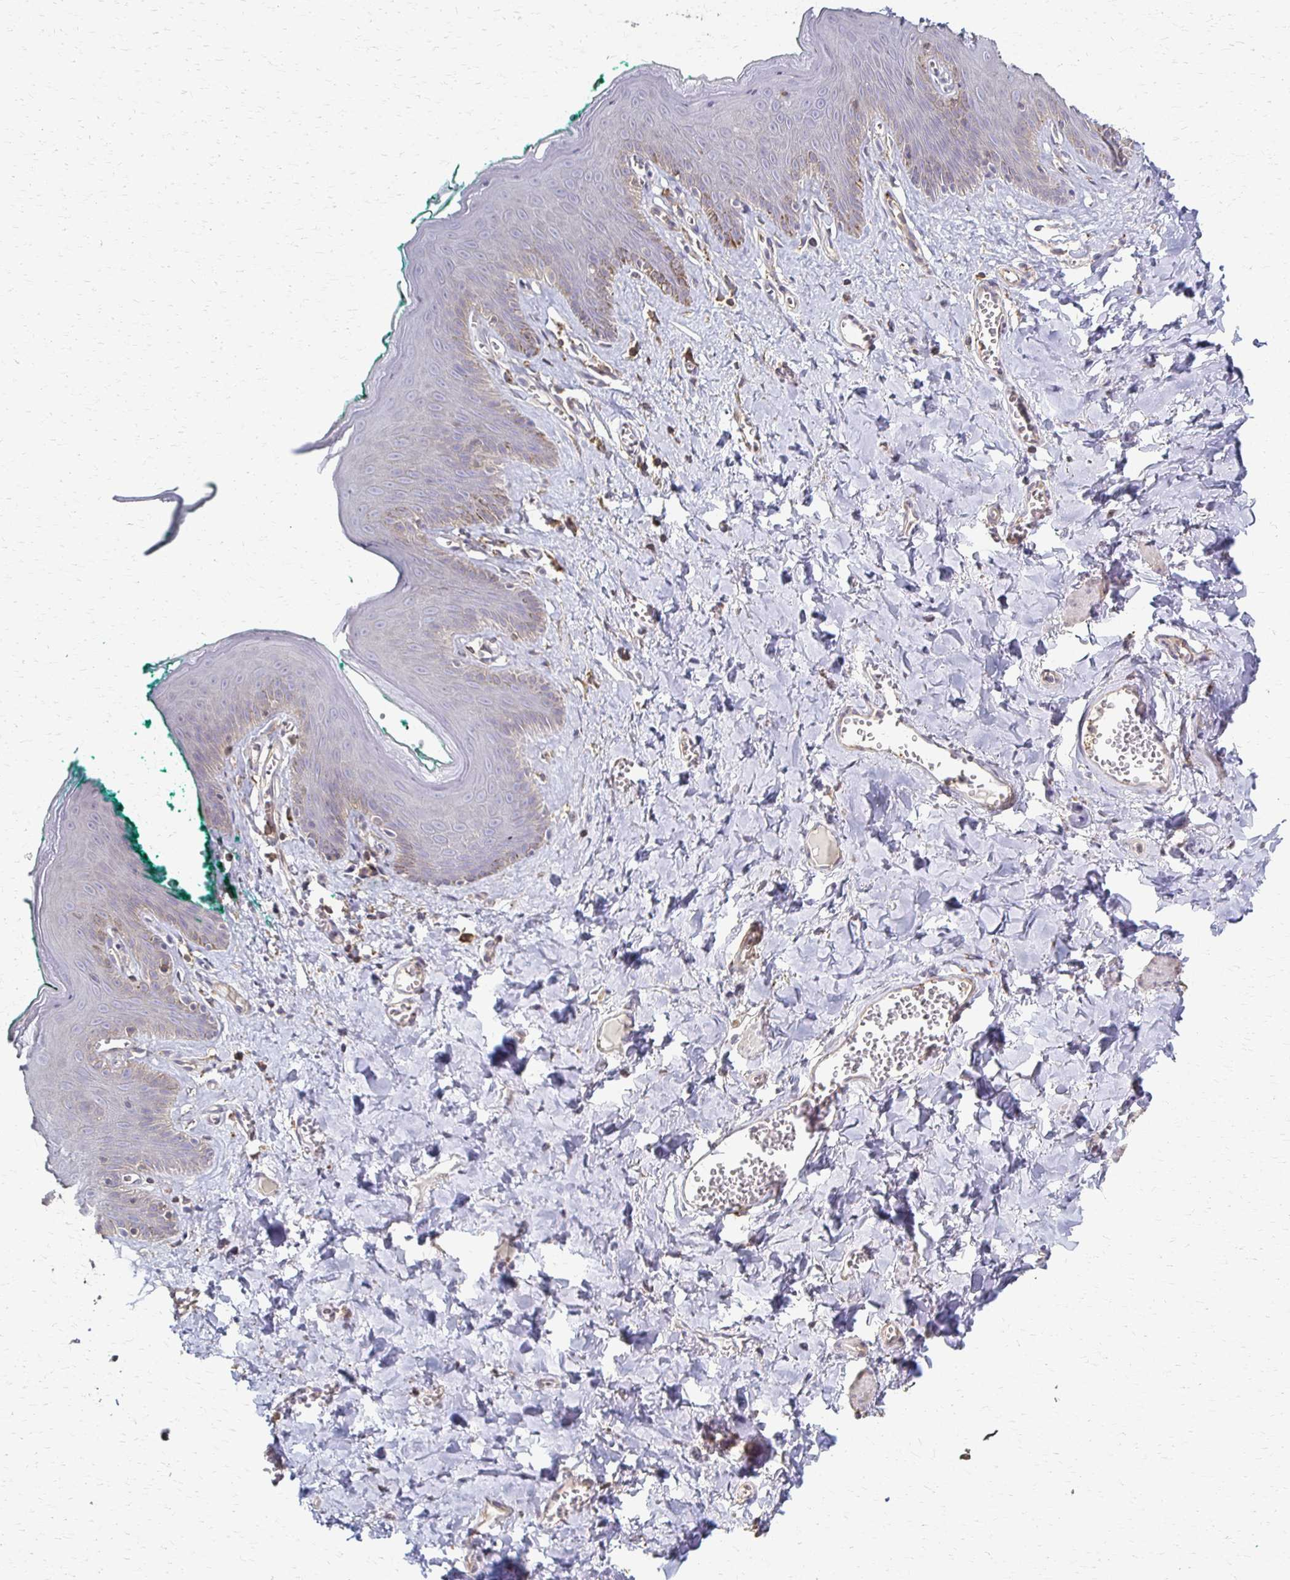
{"staining": {"intensity": "weak", "quantity": "<25%", "location": "cytoplasmic/membranous"}, "tissue": "skin", "cell_type": "Epidermal cells", "image_type": "normal", "snomed": [{"axis": "morphology", "description": "Normal tissue, NOS"}, {"axis": "topography", "description": "Vulva"}, {"axis": "topography", "description": "Peripheral nerve tissue"}], "caption": "Protein analysis of normal skin reveals no significant positivity in epidermal cells. (DAB (3,3'-diaminobenzidine) immunohistochemistry visualized using brightfield microscopy, high magnification).", "gene": "C1QTNF7", "patient": {"sex": "female", "age": 66}}